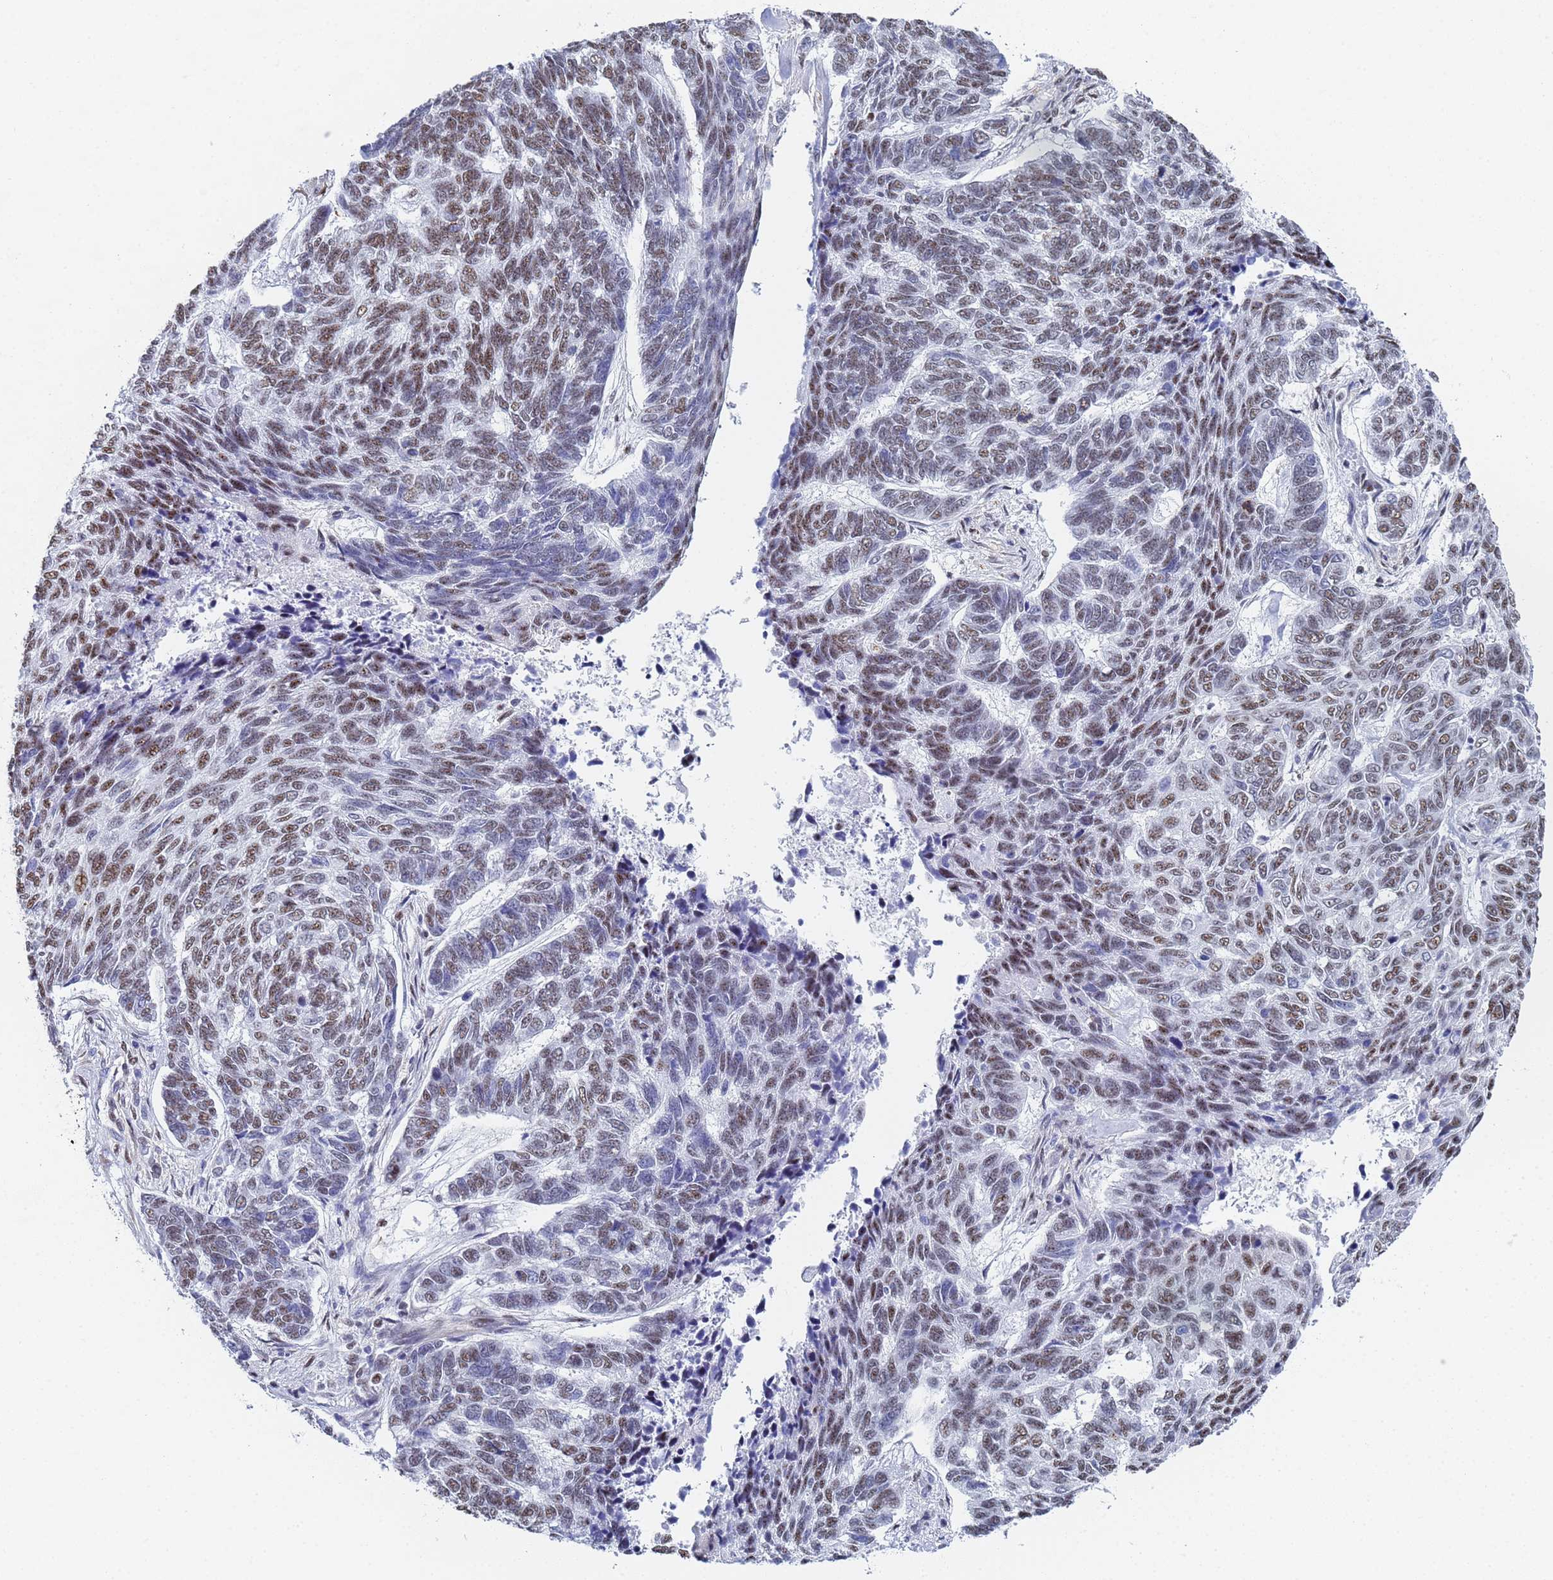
{"staining": {"intensity": "moderate", "quantity": ">75%", "location": "nuclear"}, "tissue": "skin cancer", "cell_type": "Tumor cells", "image_type": "cancer", "snomed": [{"axis": "morphology", "description": "Basal cell carcinoma"}, {"axis": "topography", "description": "Skin"}], "caption": "Immunohistochemical staining of skin cancer reveals medium levels of moderate nuclear protein staining in approximately >75% of tumor cells. The staining was performed using DAB to visualize the protein expression in brown, while the nuclei were stained in blue with hematoxylin (Magnification: 20x).", "gene": "PRRT4", "patient": {"sex": "female", "age": 65}}